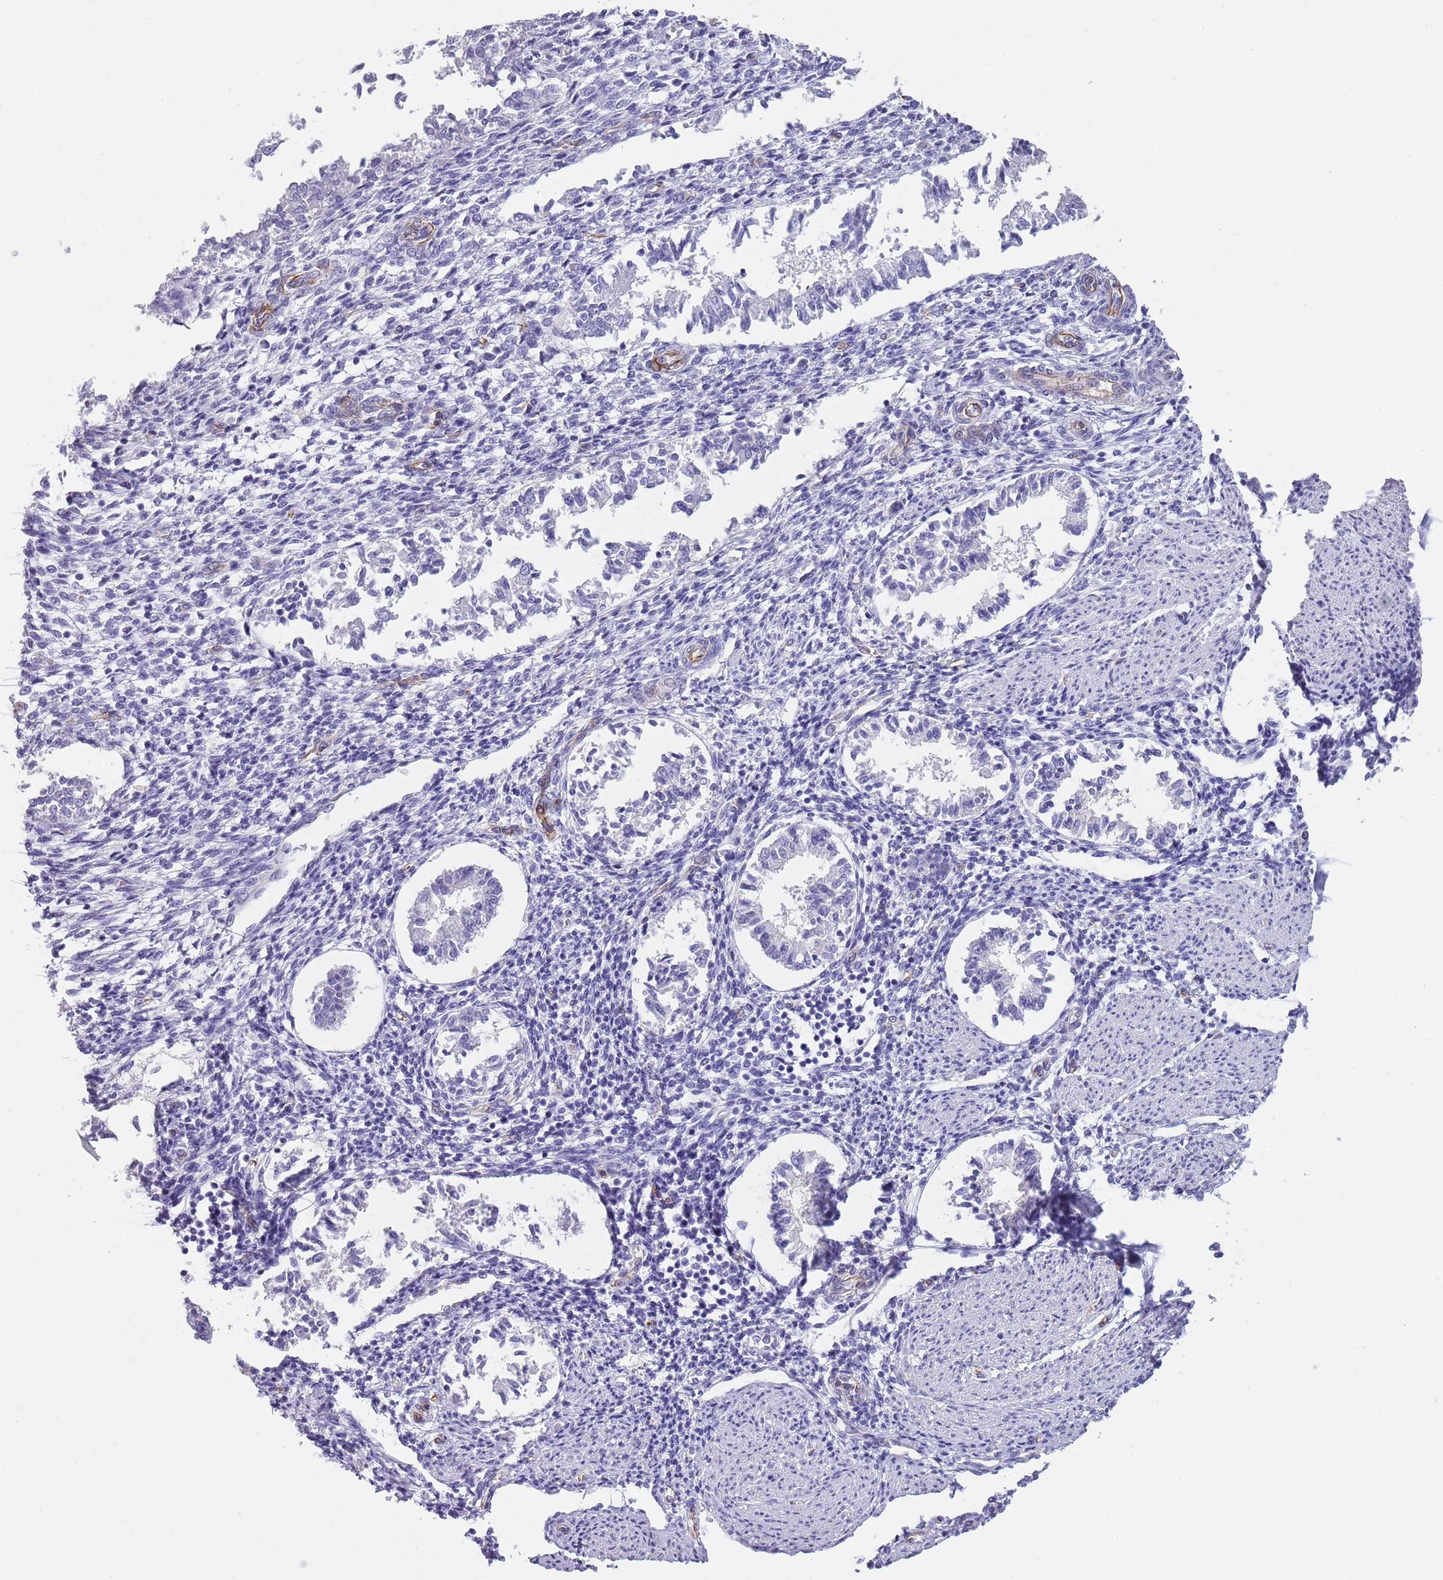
{"staining": {"intensity": "negative", "quantity": "none", "location": "none"}, "tissue": "endometrium", "cell_type": "Cells in endometrial stroma", "image_type": "normal", "snomed": [{"axis": "morphology", "description": "Normal tissue, NOS"}, {"axis": "topography", "description": "Uterus"}, {"axis": "topography", "description": "Endometrium"}], "caption": "This is an IHC histopathology image of unremarkable human endometrium. There is no positivity in cells in endometrial stroma.", "gene": "TSGA13", "patient": {"sex": "female", "age": 48}}